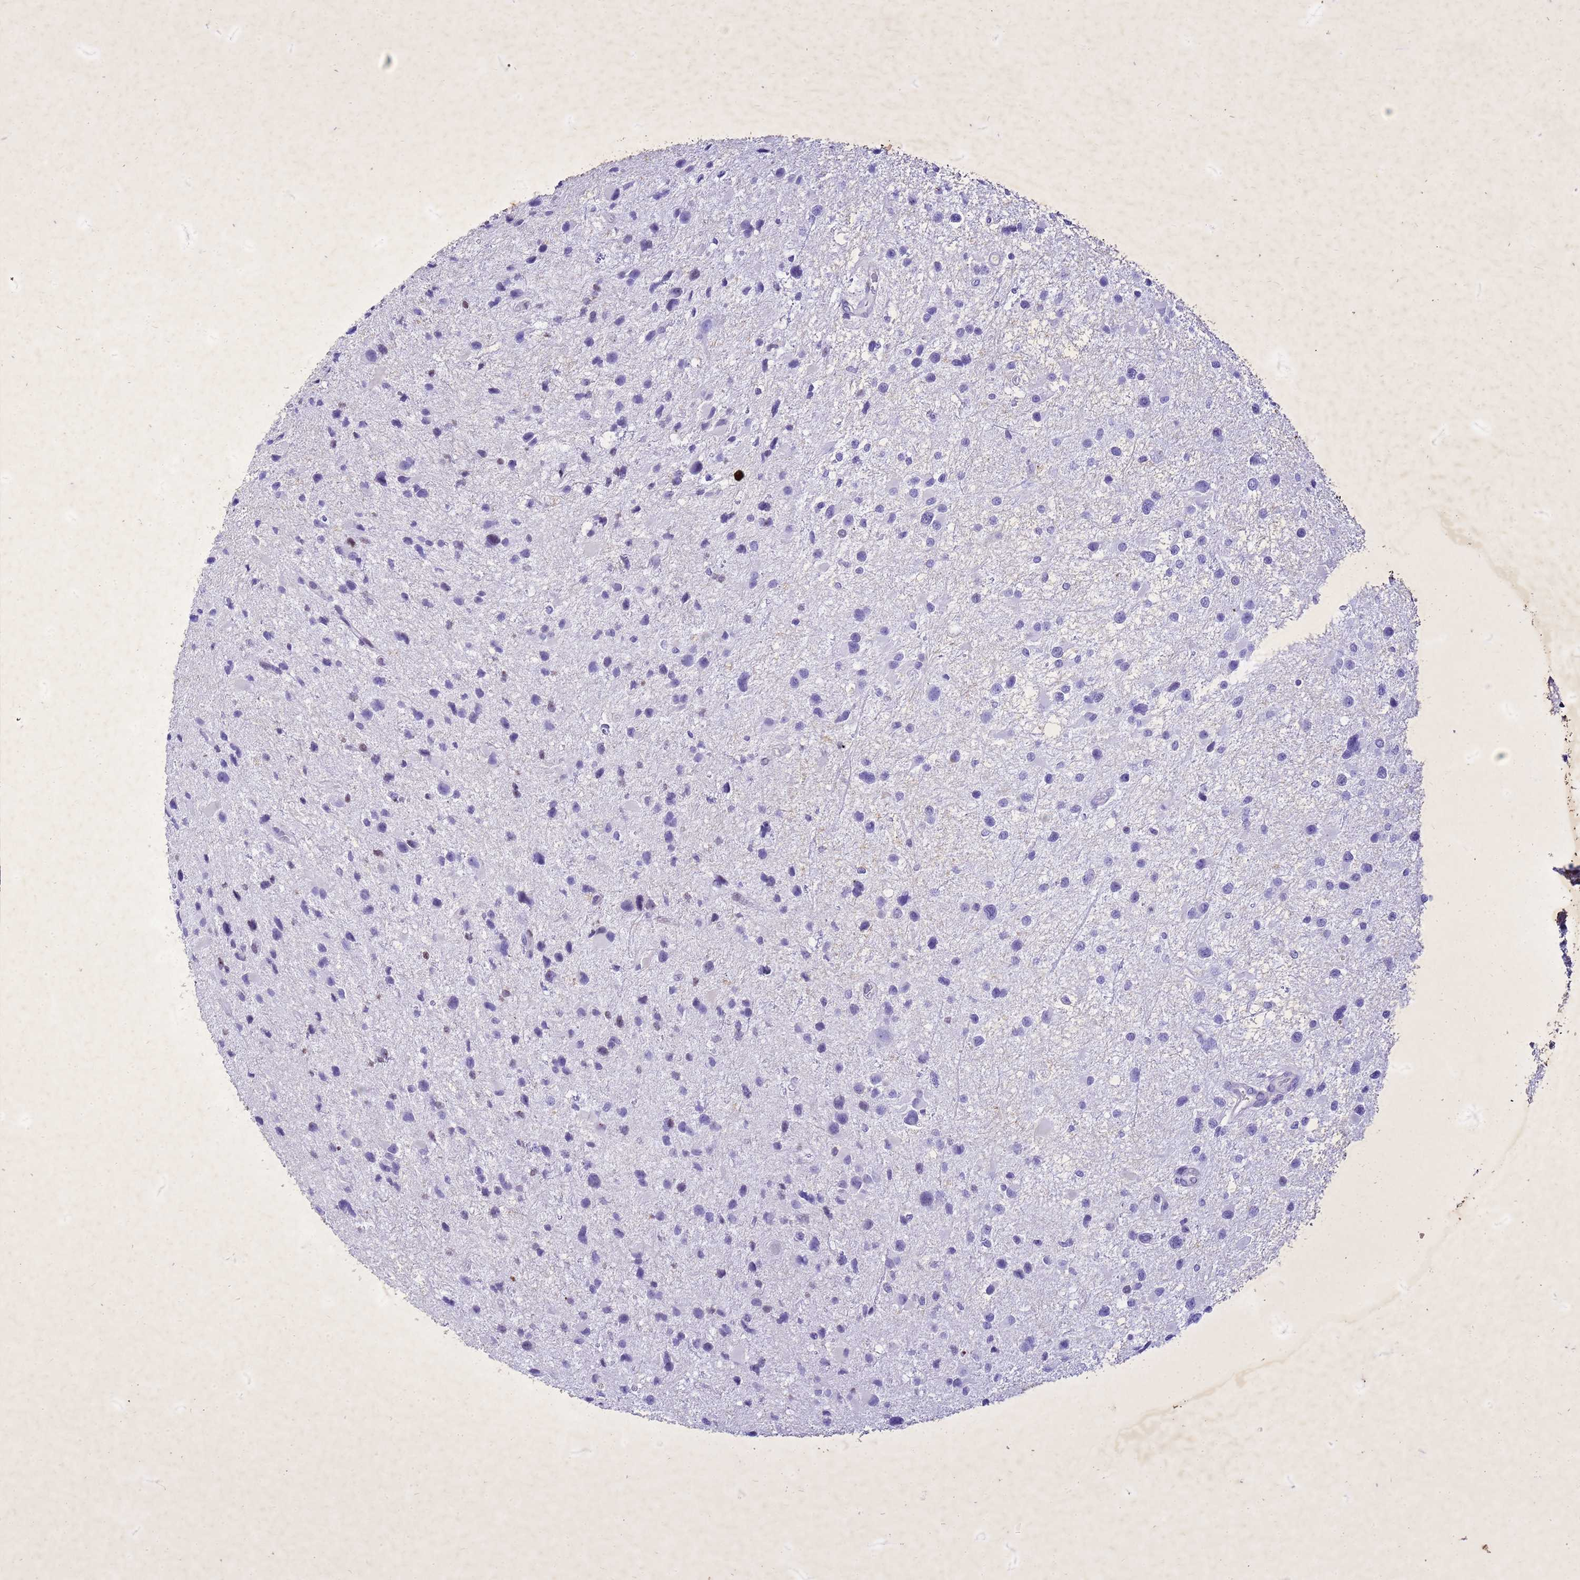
{"staining": {"intensity": "negative", "quantity": "none", "location": "none"}, "tissue": "glioma", "cell_type": "Tumor cells", "image_type": "cancer", "snomed": [{"axis": "morphology", "description": "Glioma, malignant, Low grade"}, {"axis": "topography", "description": "Brain"}], "caption": "A histopathology image of human glioma is negative for staining in tumor cells.", "gene": "COPS9", "patient": {"sex": "female", "age": 32}}